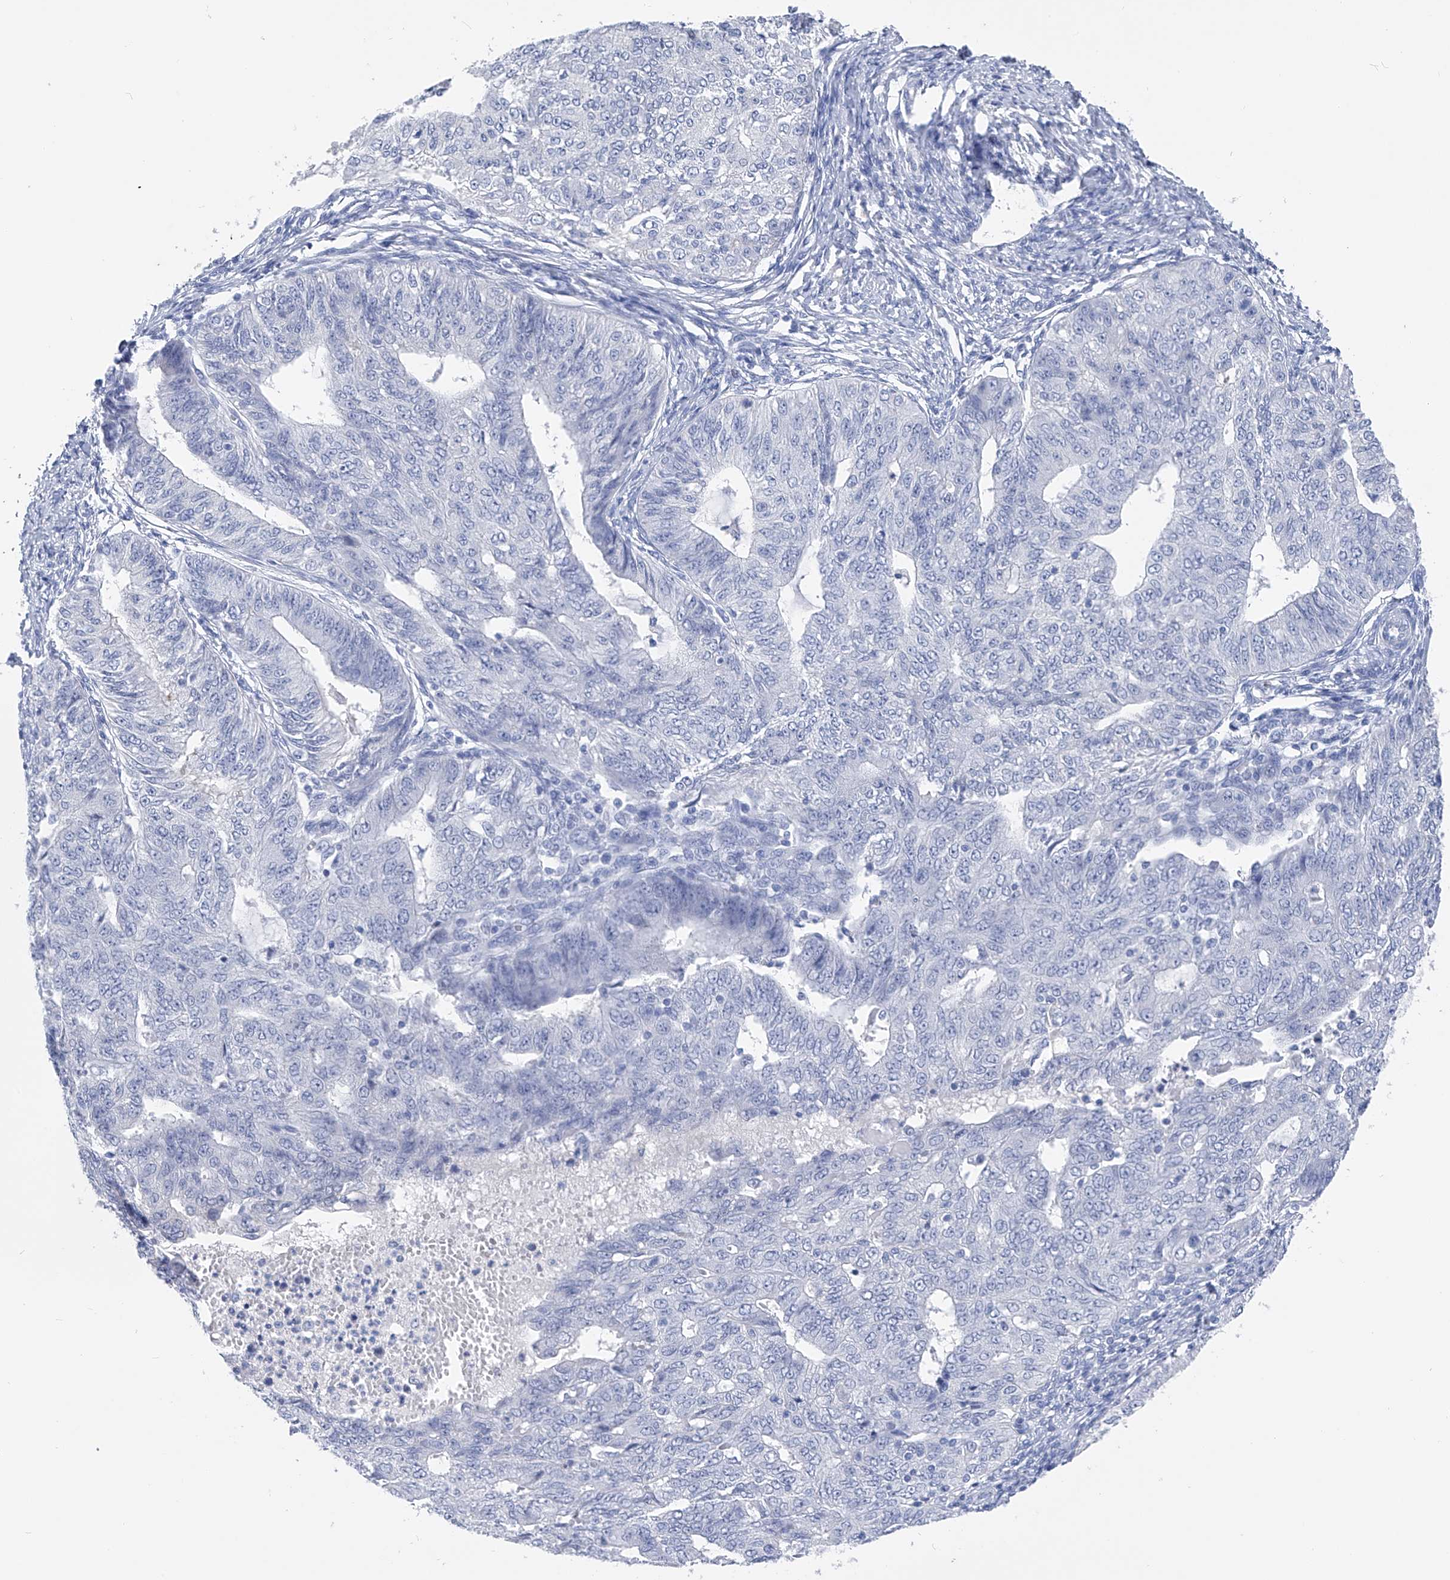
{"staining": {"intensity": "negative", "quantity": "none", "location": "none"}, "tissue": "endometrial cancer", "cell_type": "Tumor cells", "image_type": "cancer", "snomed": [{"axis": "morphology", "description": "Adenocarcinoma, NOS"}, {"axis": "topography", "description": "Endometrium"}], "caption": "A high-resolution image shows IHC staining of endometrial adenocarcinoma, which demonstrates no significant staining in tumor cells.", "gene": "ADRA1A", "patient": {"sex": "female", "age": 32}}